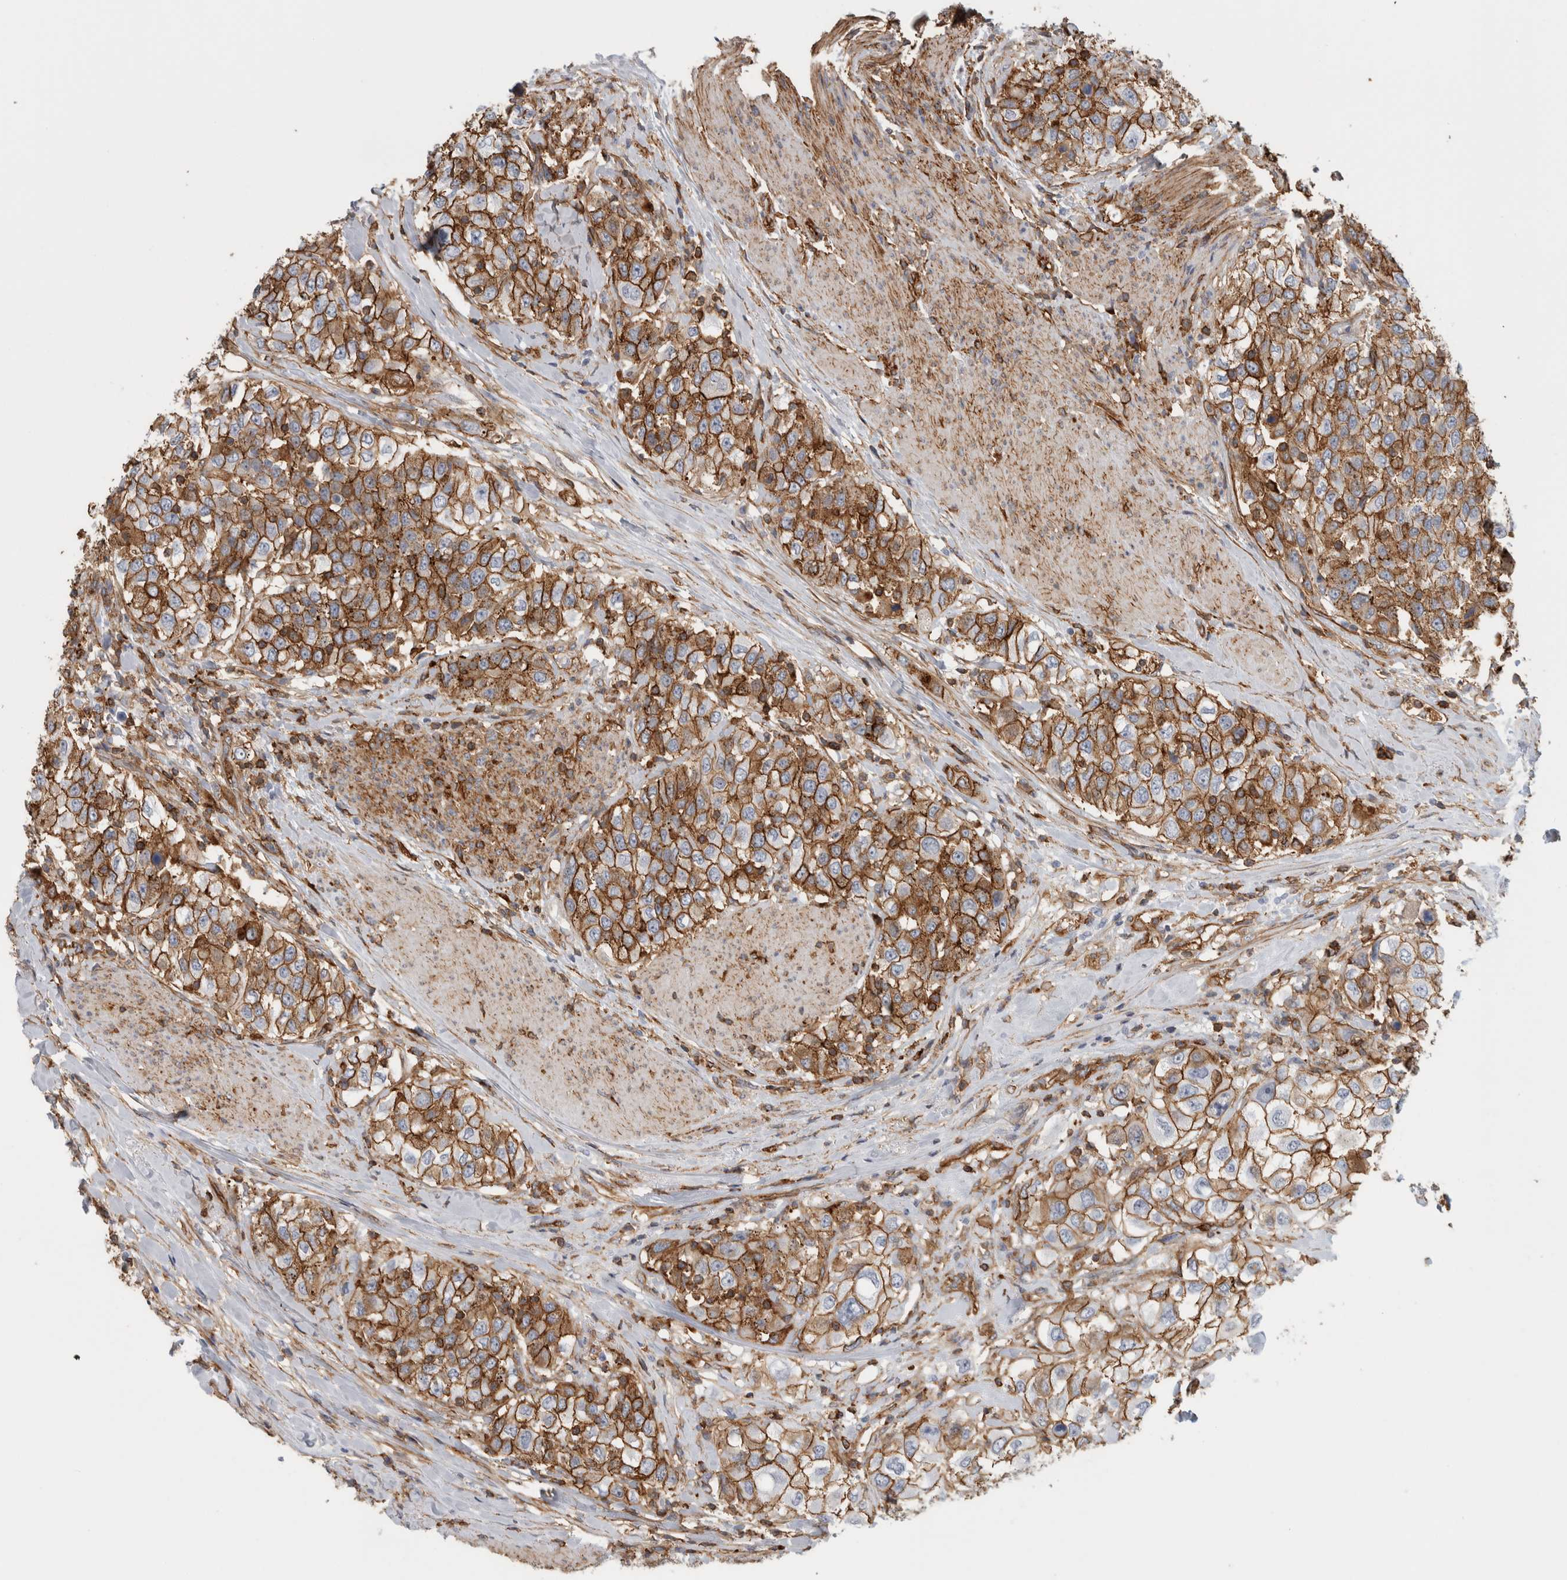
{"staining": {"intensity": "moderate", "quantity": ">75%", "location": "cytoplasmic/membranous"}, "tissue": "urothelial cancer", "cell_type": "Tumor cells", "image_type": "cancer", "snomed": [{"axis": "morphology", "description": "Urothelial carcinoma, High grade"}, {"axis": "topography", "description": "Urinary bladder"}], "caption": "Urothelial cancer stained for a protein shows moderate cytoplasmic/membranous positivity in tumor cells. (brown staining indicates protein expression, while blue staining denotes nuclei).", "gene": "AHNAK", "patient": {"sex": "female", "age": 80}}